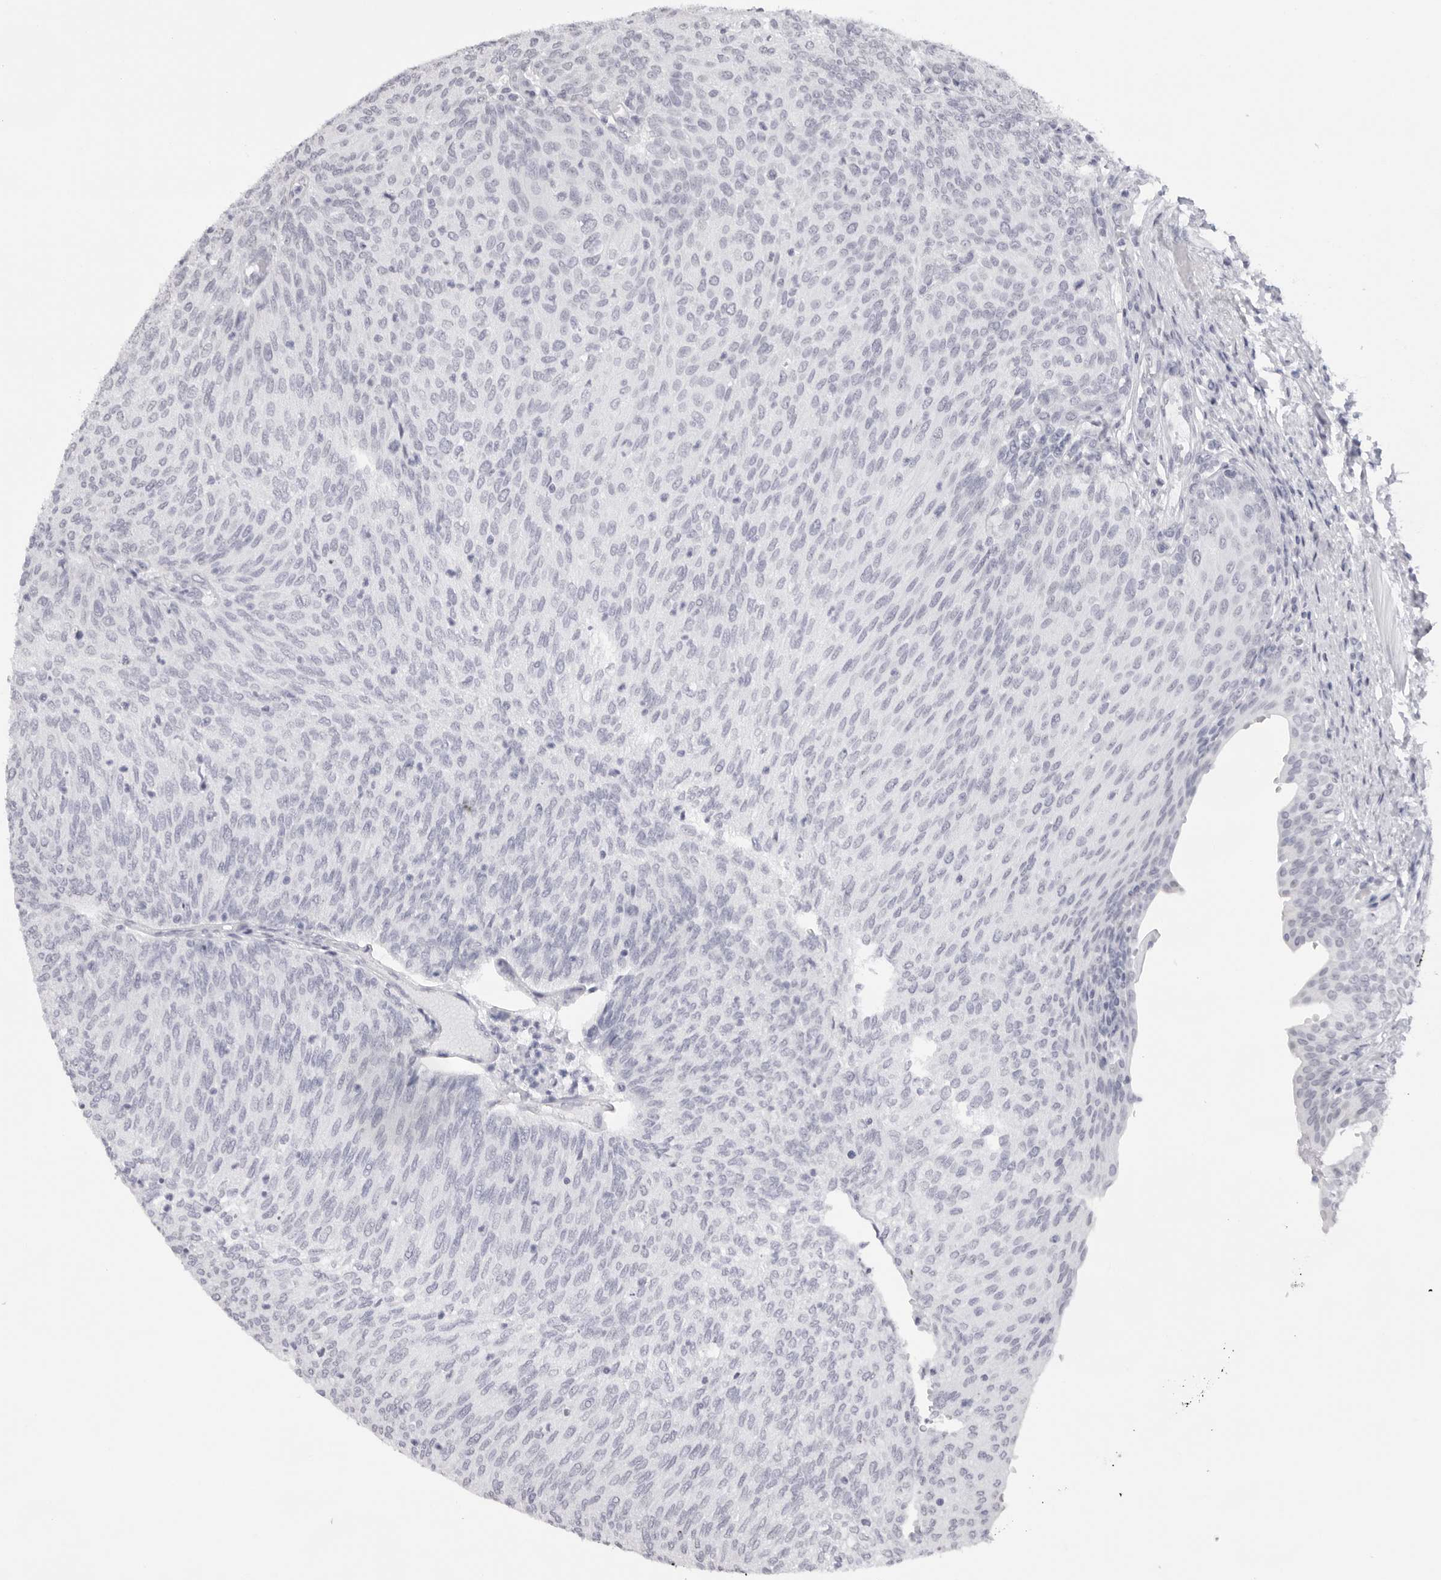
{"staining": {"intensity": "negative", "quantity": "none", "location": "none"}, "tissue": "urothelial cancer", "cell_type": "Tumor cells", "image_type": "cancer", "snomed": [{"axis": "morphology", "description": "Urothelial carcinoma, Low grade"}, {"axis": "topography", "description": "Urinary bladder"}], "caption": "Tumor cells show no significant protein staining in urothelial carcinoma (low-grade).", "gene": "KLK12", "patient": {"sex": "female", "age": 79}}